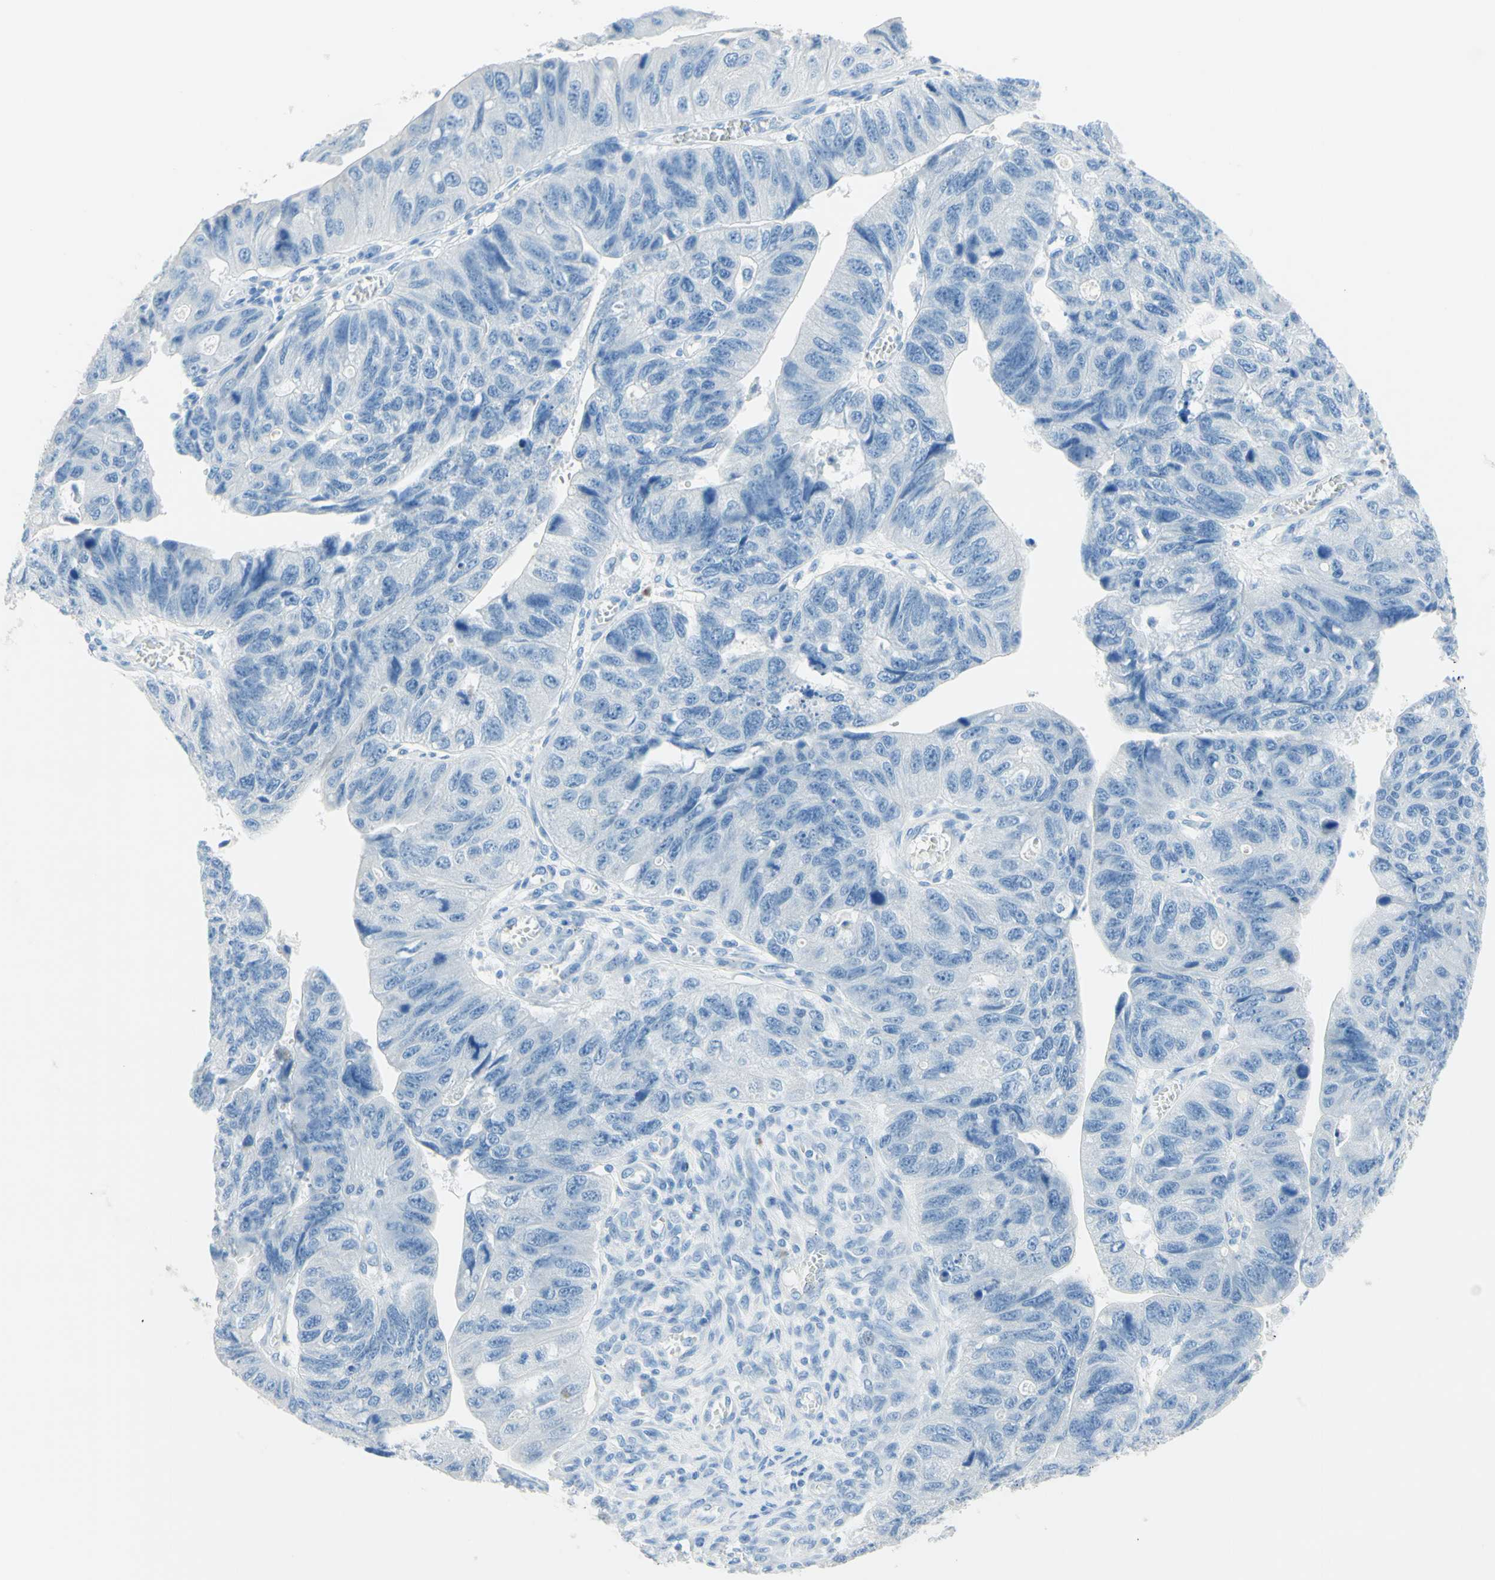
{"staining": {"intensity": "negative", "quantity": "none", "location": "none"}, "tissue": "stomach cancer", "cell_type": "Tumor cells", "image_type": "cancer", "snomed": [{"axis": "morphology", "description": "Adenocarcinoma, NOS"}, {"axis": "topography", "description": "Stomach"}], "caption": "A high-resolution histopathology image shows immunohistochemistry staining of stomach cancer (adenocarcinoma), which exhibits no significant staining in tumor cells. The staining was performed using DAB to visualize the protein expression in brown, while the nuclei were stained in blue with hematoxylin (Magnification: 20x).", "gene": "IL6ST", "patient": {"sex": "male", "age": 59}}